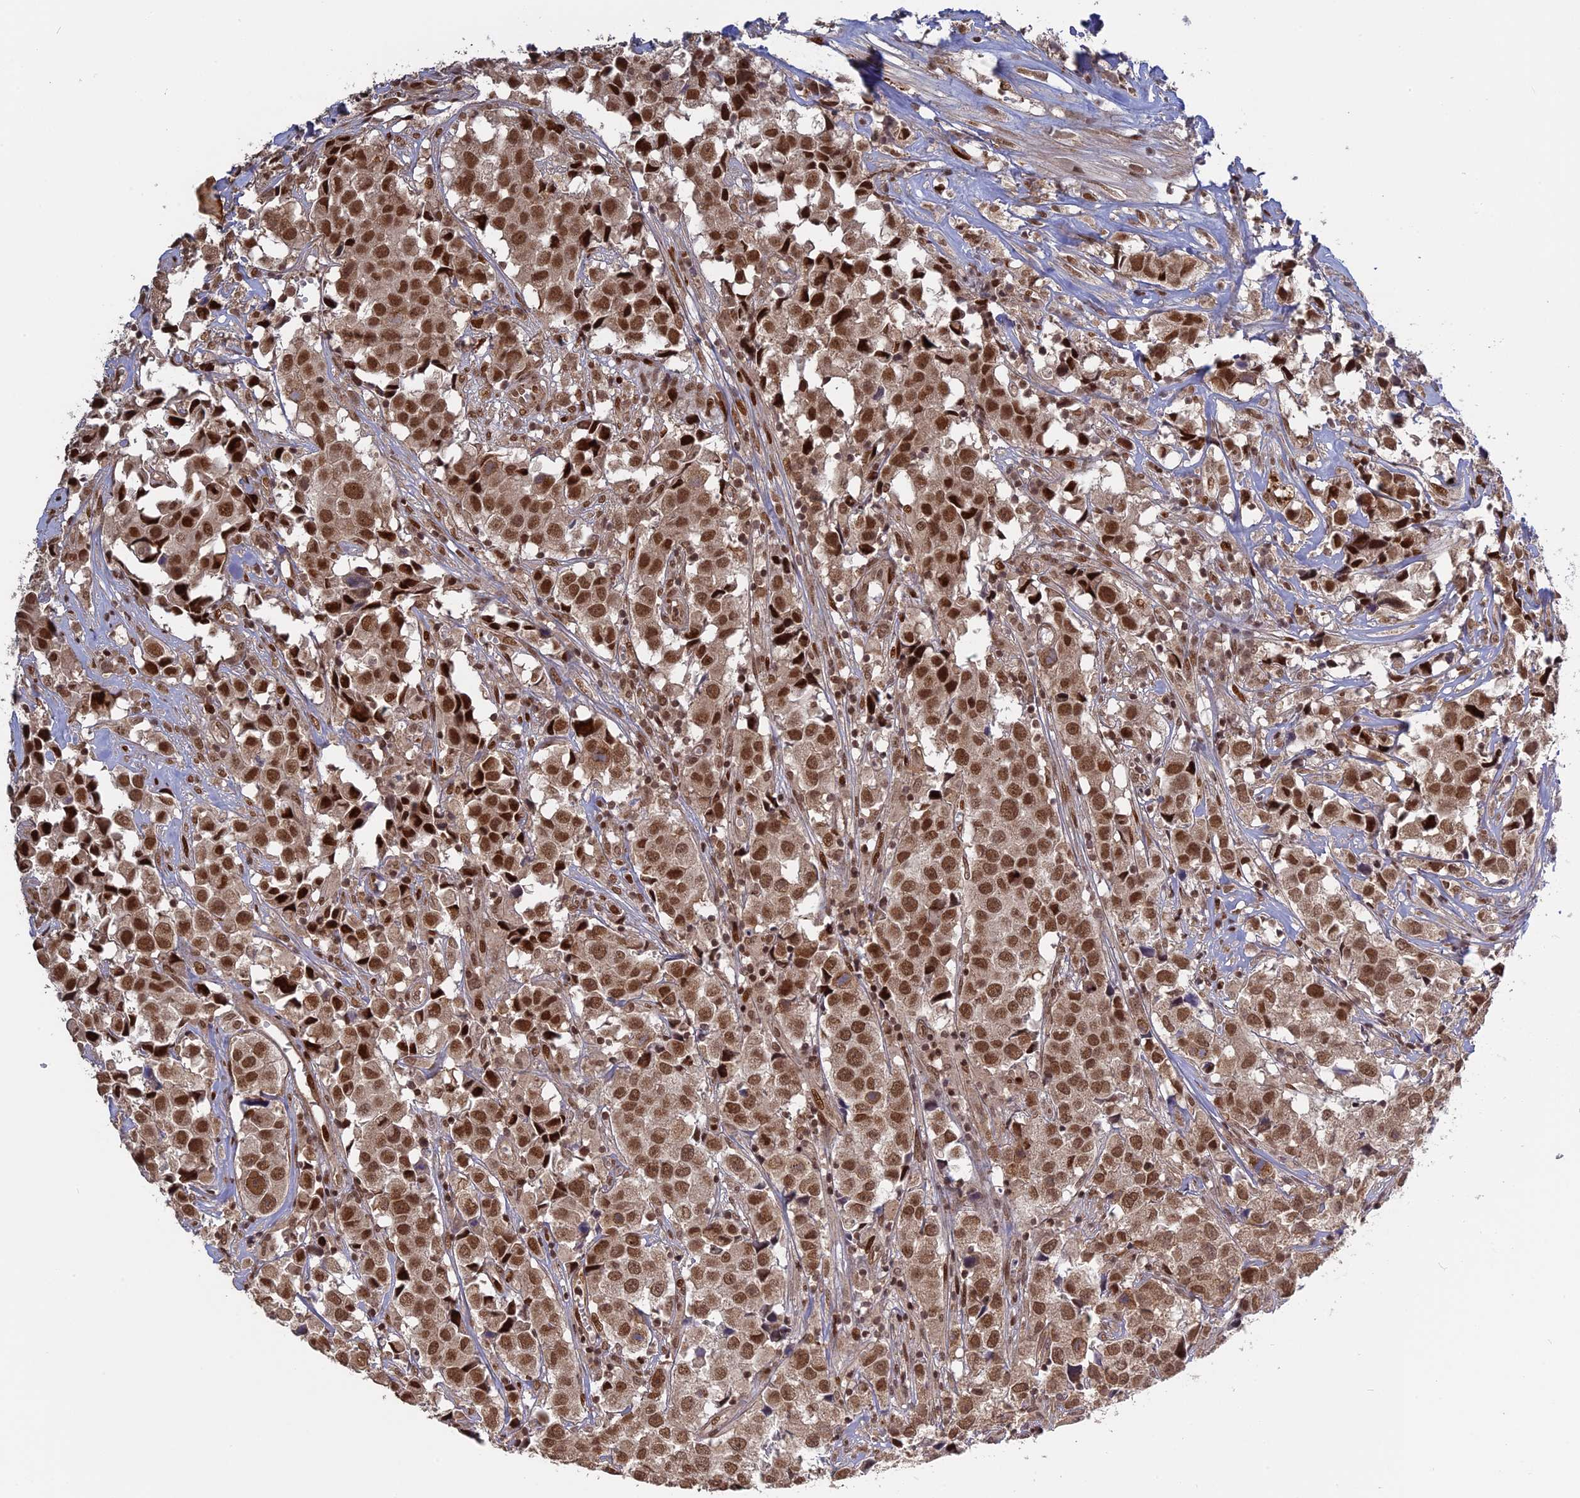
{"staining": {"intensity": "moderate", "quantity": ">75%", "location": "nuclear"}, "tissue": "urothelial cancer", "cell_type": "Tumor cells", "image_type": "cancer", "snomed": [{"axis": "morphology", "description": "Urothelial carcinoma, High grade"}, {"axis": "topography", "description": "Urinary bladder"}], "caption": "Approximately >75% of tumor cells in urothelial carcinoma (high-grade) demonstrate moderate nuclear protein positivity as visualized by brown immunohistochemical staining.", "gene": "PKIG", "patient": {"sex": "female", "age": 75}}